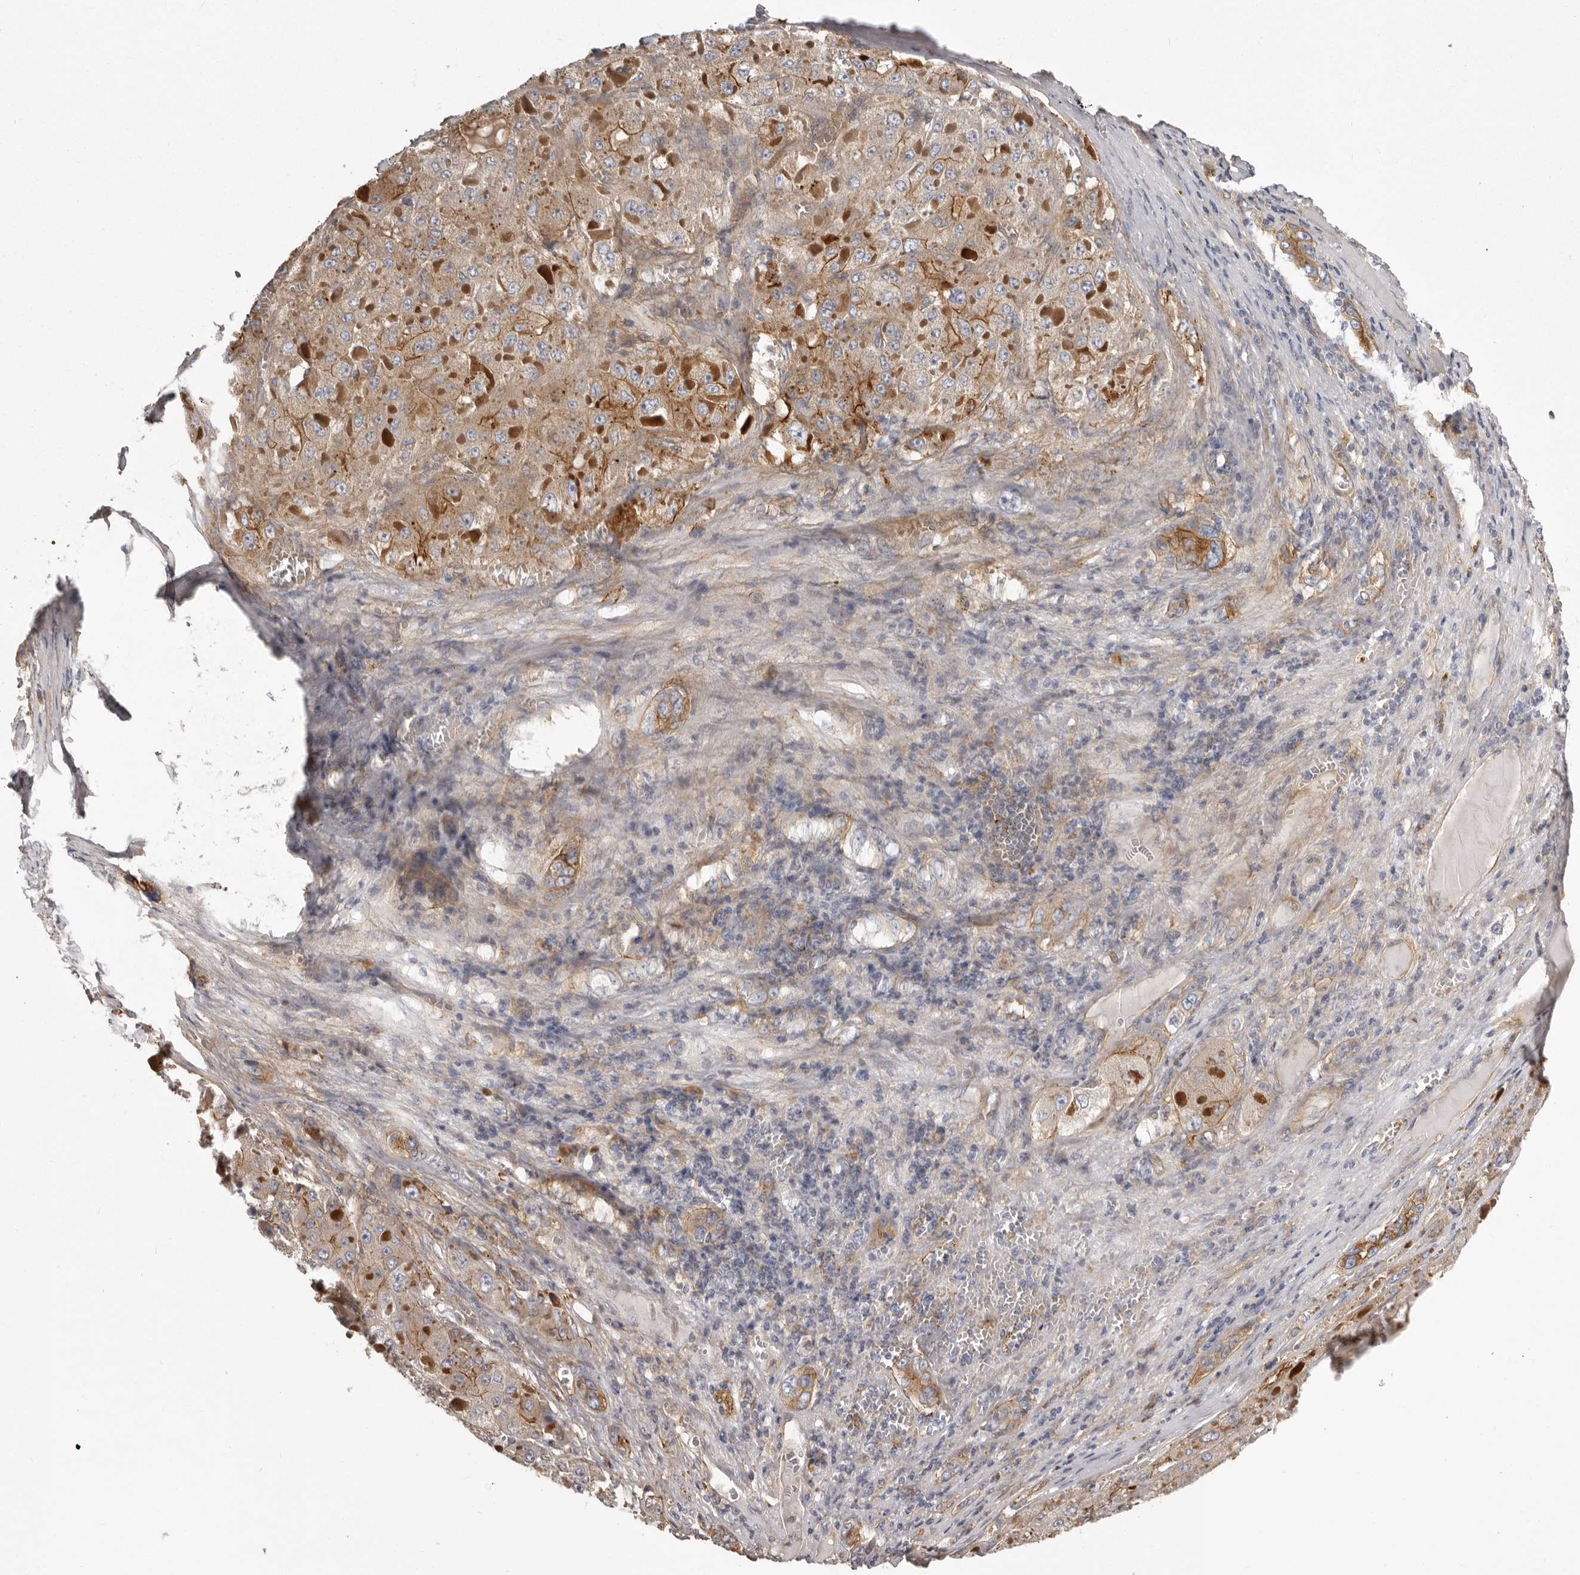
{"staining": {"intensity": "weak", "quantity": ">75%", "location": "cytoplasmic/membranous"}, "tissue": "liver cancer", "cell_type": "Tumor cells", "image_type": "cancer", "snomed": [{"axis": "morphology", "description": "Carcinoma, Hepatocellular, NOS"}, {"axis": "topography", "description": "Liver"}], "caption": "Immunohistochemical staining of human liver cancer (hepatocellular carcinoma) displays low levels of weak cytoplasmic/membranous protein staining in about >75% of tumor cells.", "gene": "ENAH", "patient": {"sex": "female", "age": 73}}